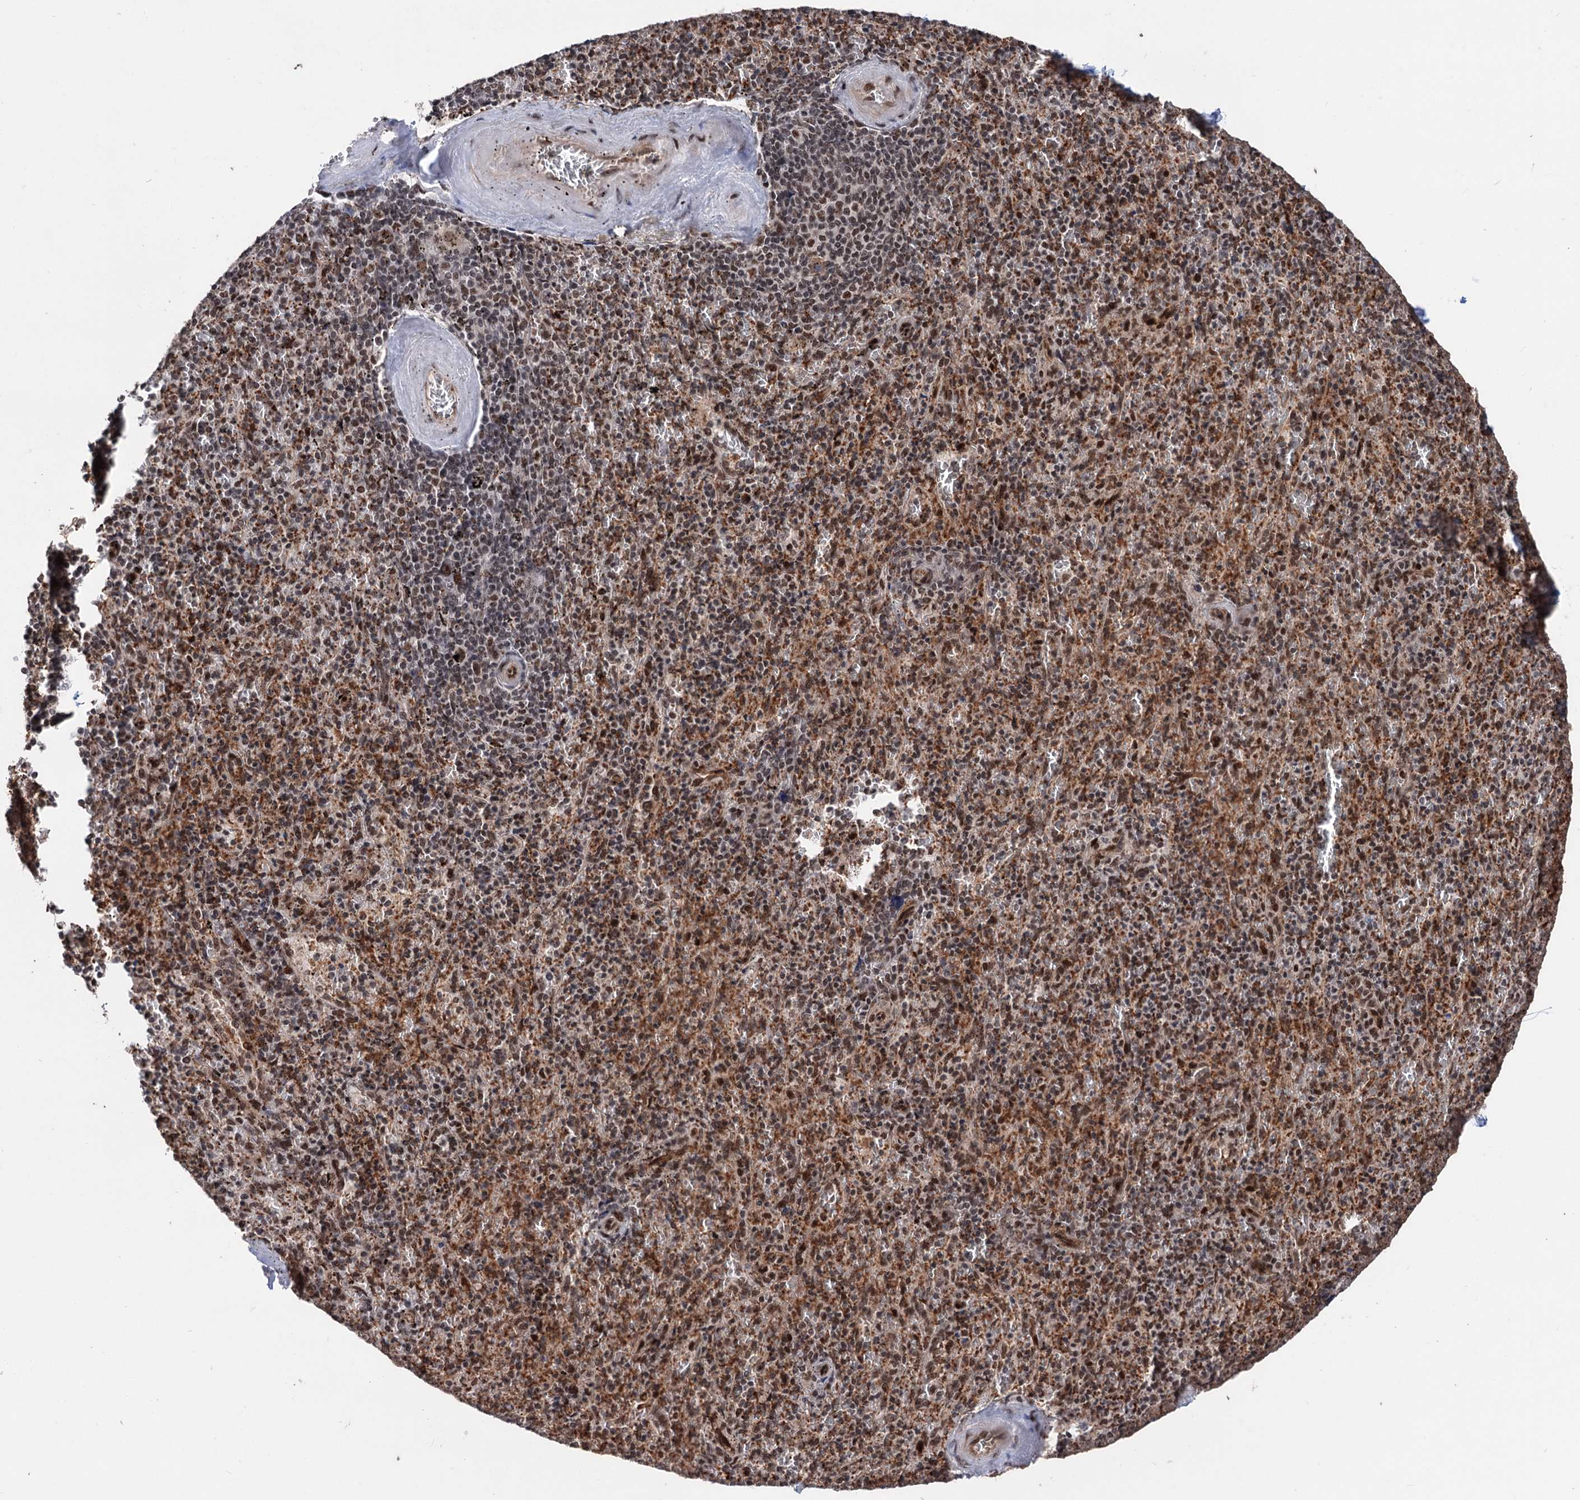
{"staining": {"intensity": "strong", "quantity": "25%-75%", "location": "cytoplasmic/membranous,nuclear"}, "tissue": "spleen", "cell_type": "Cells in red pulp", "image_type": "normal", "snomed": [{"axis": "morphology", "description": "Normal tissue, NOS"}, {"axis": "topography", "description": "Spleen"}], "caption": "This micrograph exhibits immunohistochemistry staining of normal spleen, with high strong cytoplasmic/membranous,nuclear staining in approximately 25%-75% of cells in red pulp.", "gene": "MAML1", "patient": {"sex": "male", "age": 82}}